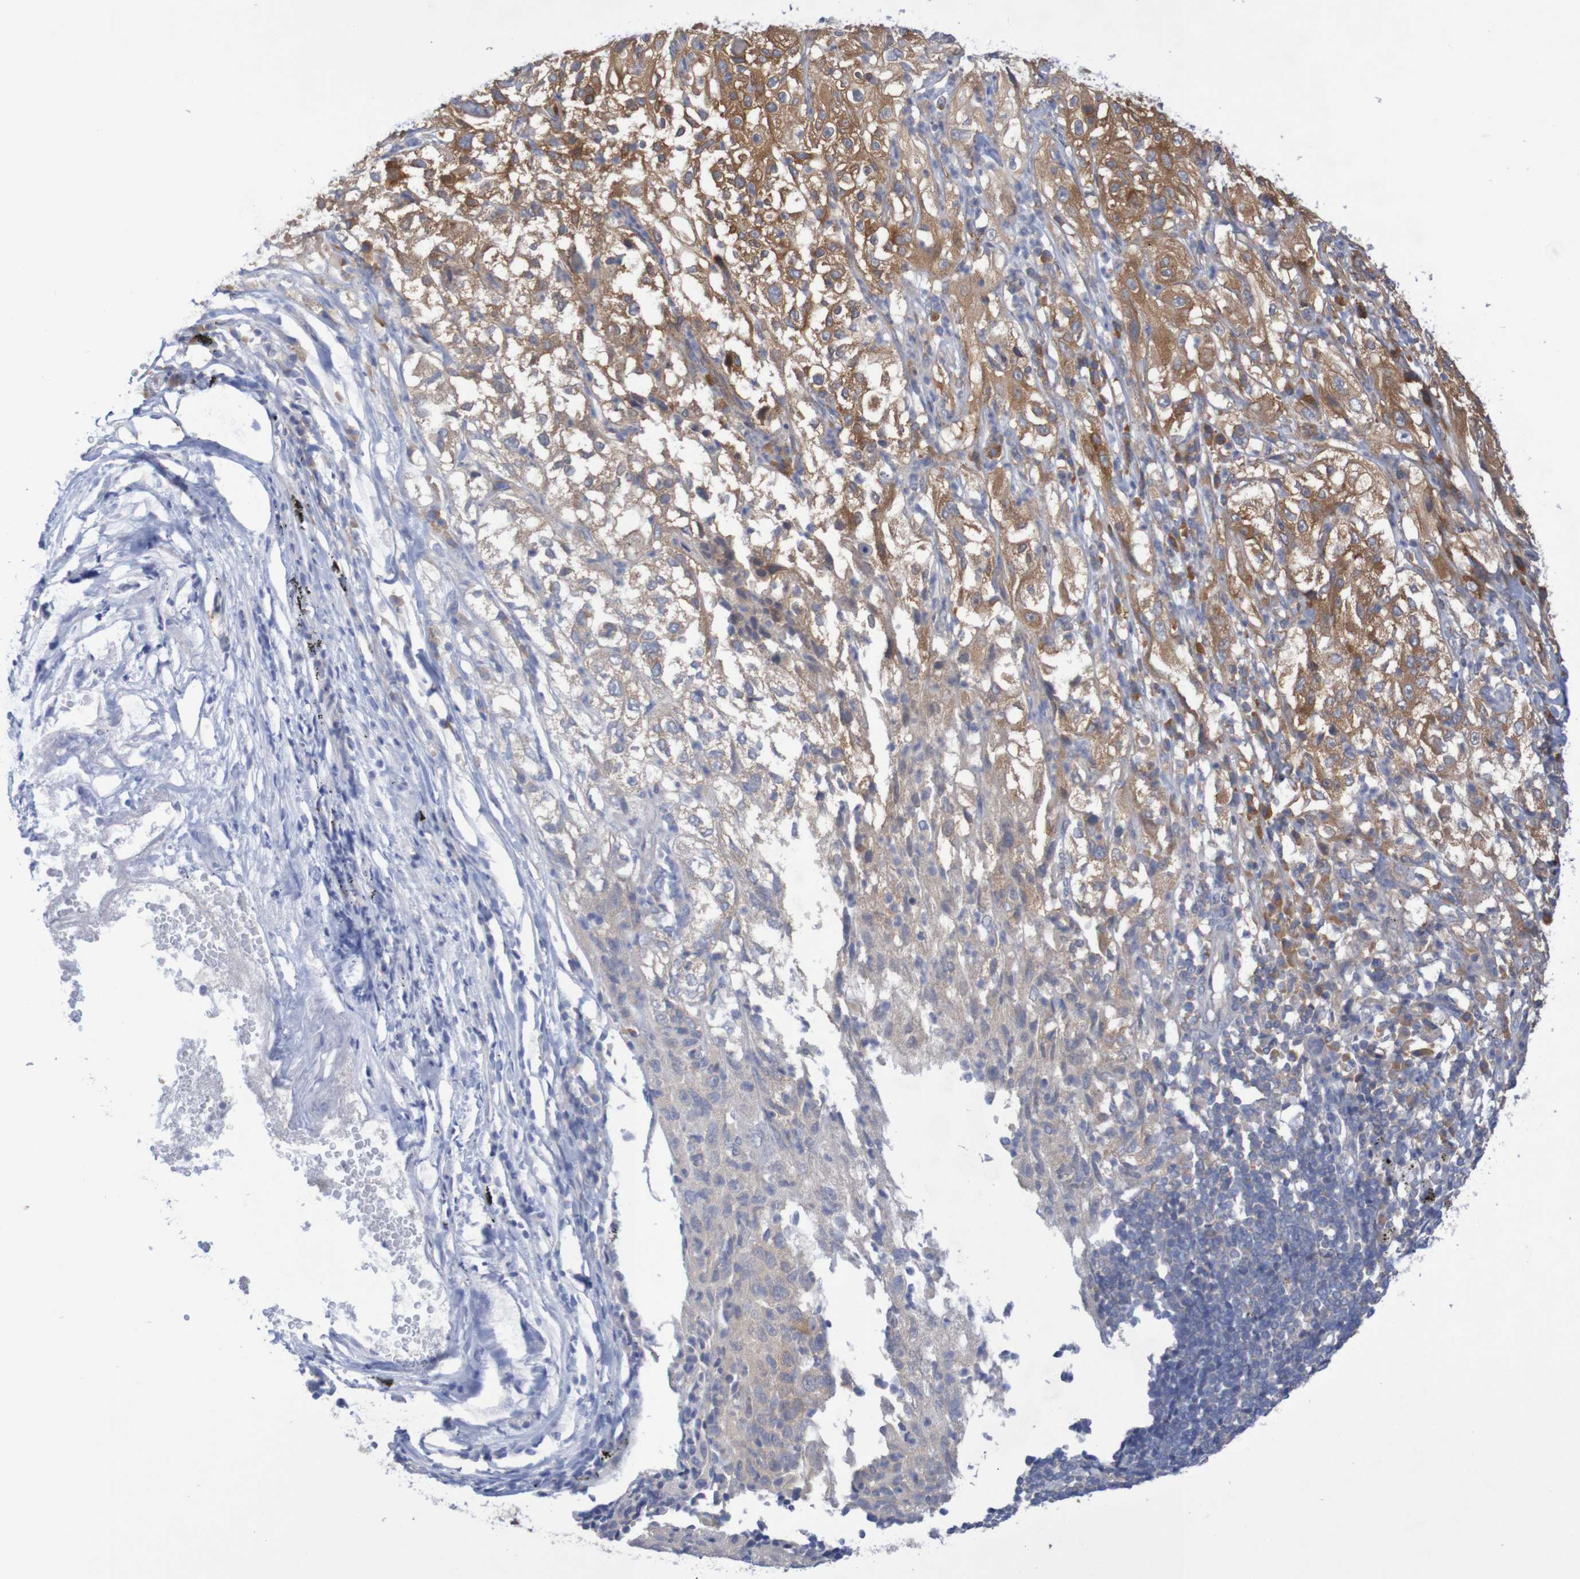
{"staining": {"intensity": "moderate", "quantity": ">75%", "location": "cytoplasmic/membranous"}, "tissue": "lung cancer", "cell_type": "Tumor cells", "image_type": "cancer", "snomed": [{"axis": "morphology", "description": "Inflammation, NOS"}, {"axis": "morphology", "description": "Squamous cell carcinoma, NOS"}, {"axis": "topography", "description": "Lymph node"}, {"axis": "topography", "description": "Soft tissue"}, {"axis": "topography", "description": "Lung"}], "caption": "An image showing moderate cytoplasmic/membranous expression in approximately >75% of tumor cells in lung cancer, as visualized by brown immunohistochemical staining.", "gene": "LRRC47", "patient": {"sex": "male", "age": 66}}